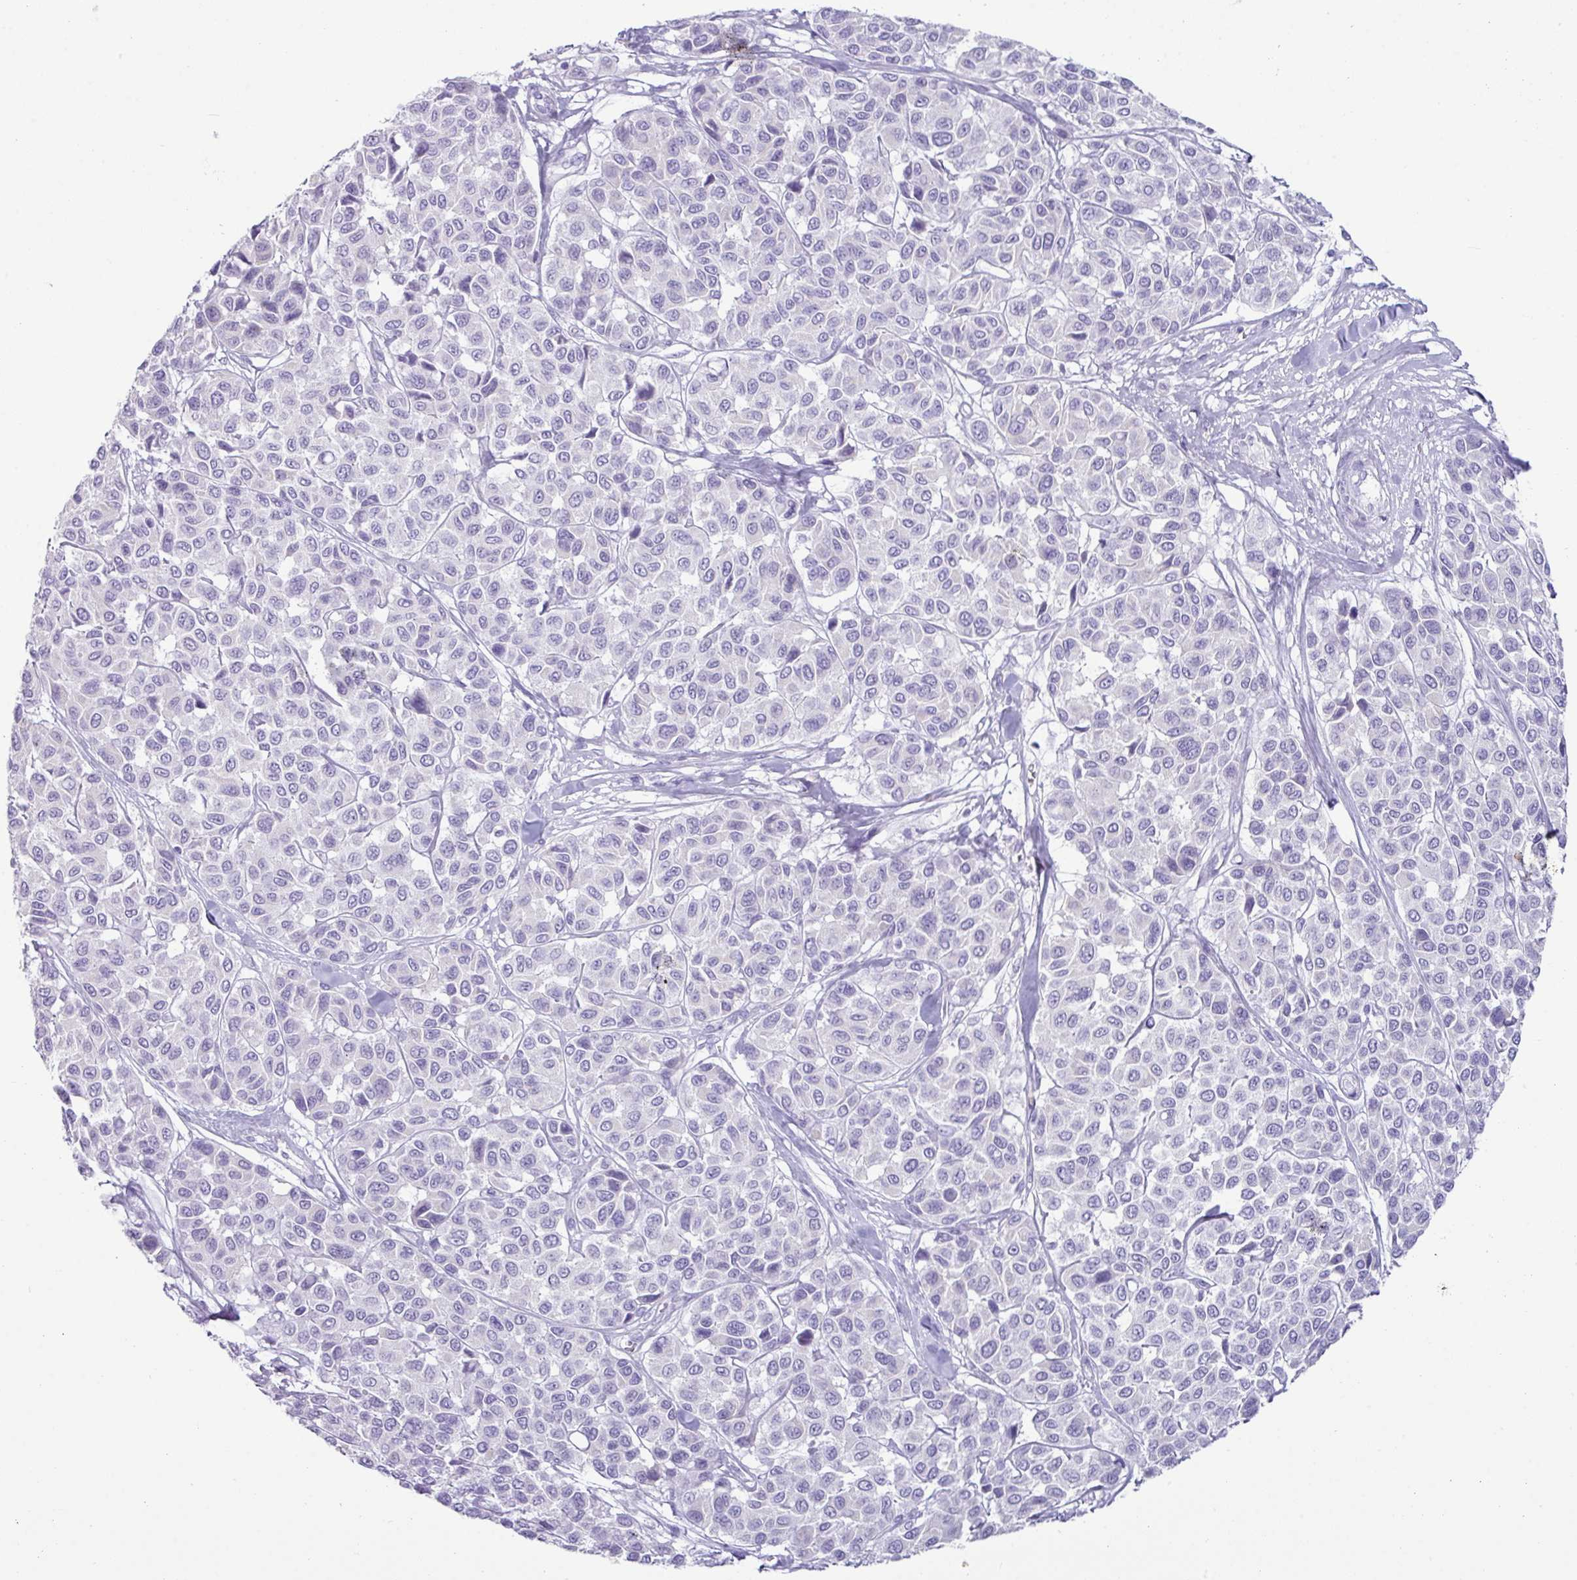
{"staining": {"intensity": "negative", "quantity": "none", "location": "none"}, "tissue": "melanoma", "cell_type": "Tumor cells", "image_type": "cancer", "snomed": [{"axis": "morphology", "description": "Malignant melanoma, NOS"}, {"axis": "topography", "description": "Skin"}], "caption": "A histopathology image of melanoma stained for a protein displays no brown staining in tumor cells.", "gene": "NCCRP1", "patient": {"sex": "female", "age": 66}}